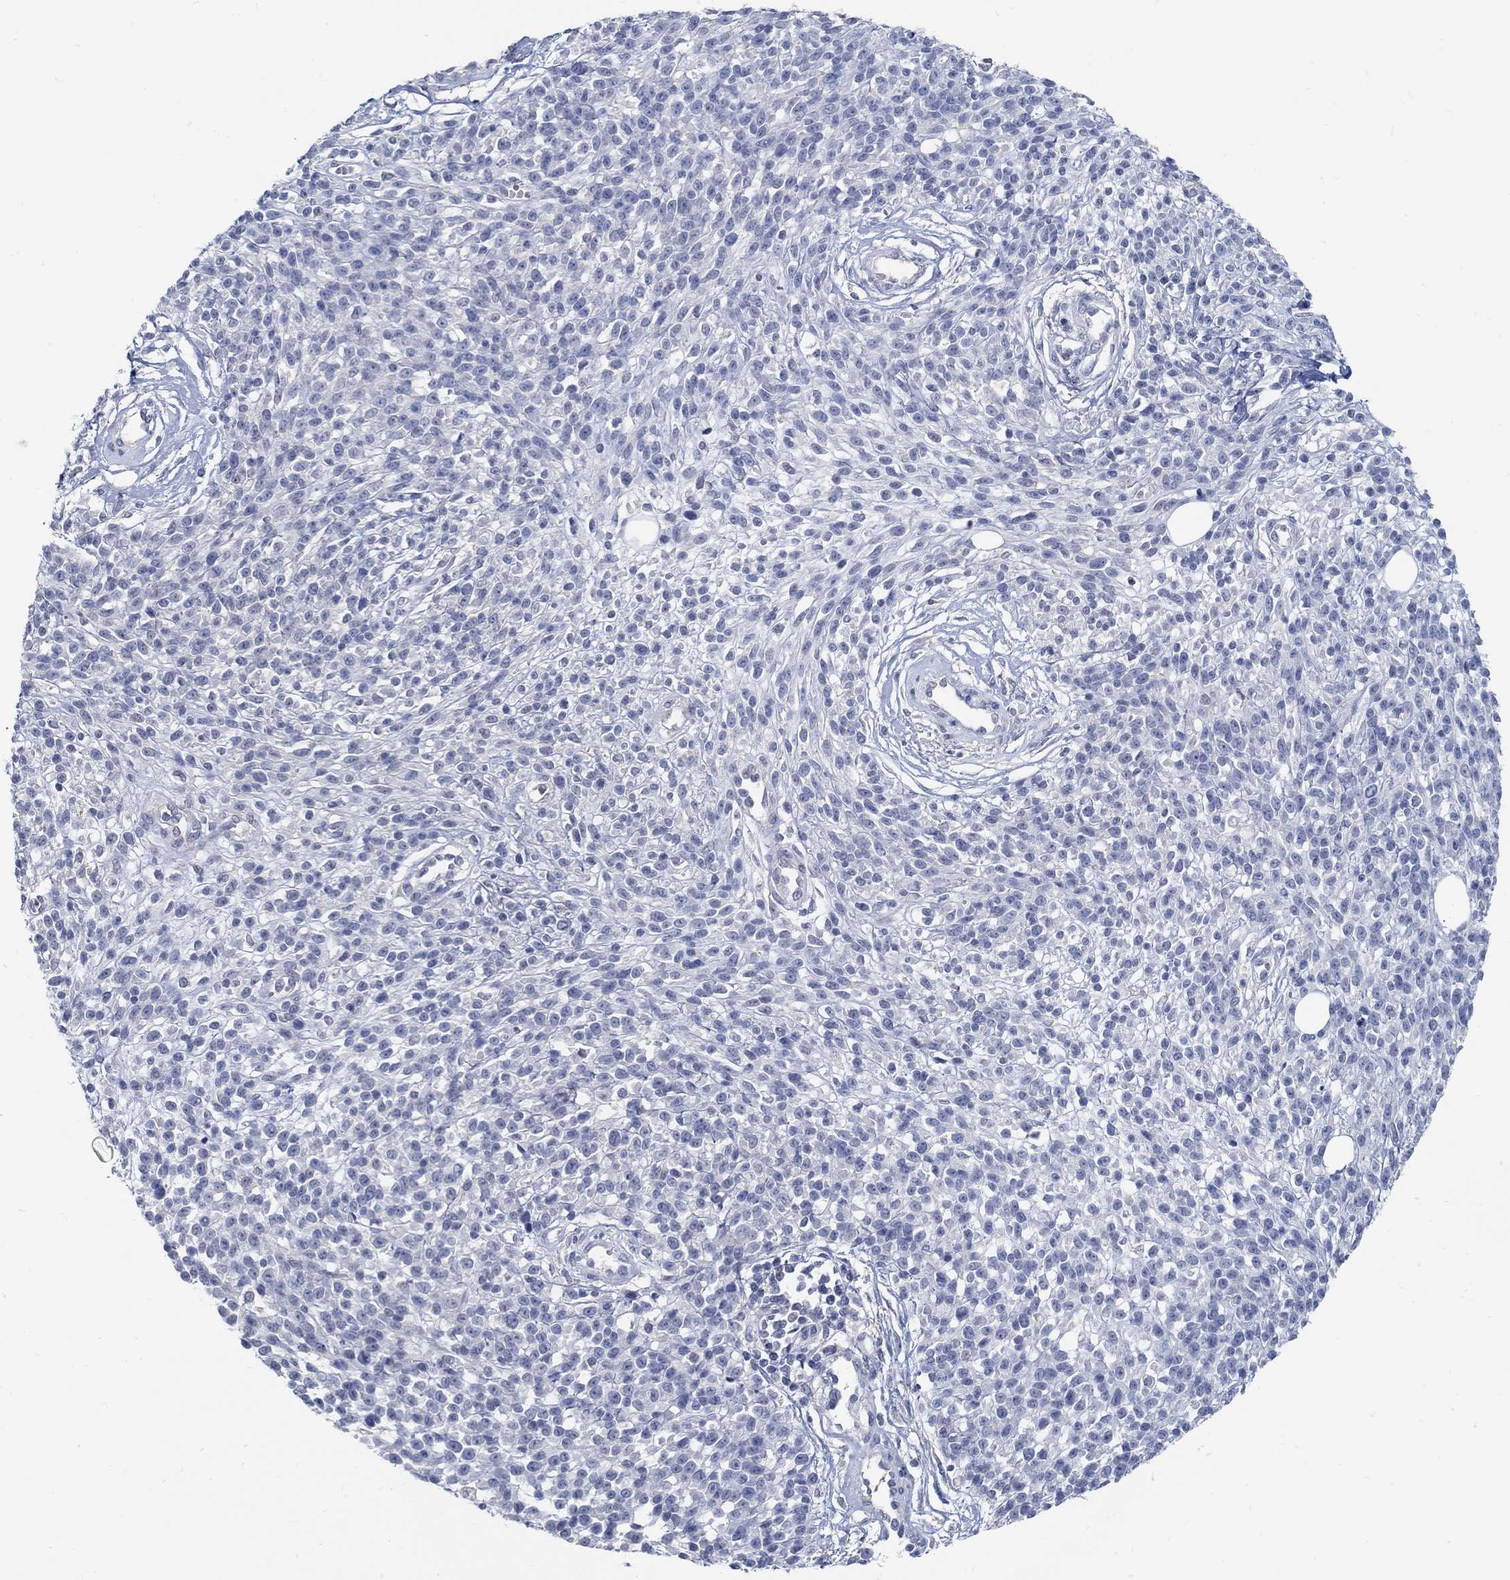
{"staining": {"intensity": "negative", "quantity": "none", "location": "none"}, "tissue": "melanoma", "cell_type": "Tumor cells", "image_type": "cancer", "snomed": [{"axis": "morphology", "description": "Malignant melanoma, NOS"}, {"axis": "topography", "description": "Skin"}, {"axis": "topography", "description": "Skin of trunk"}], "caption": "Micrograph shows no protein positivity in tumor cells of malignant melanoma tissue.", "gene": "PCDH11X", "patient": {"sex": "male", "age": 74}}